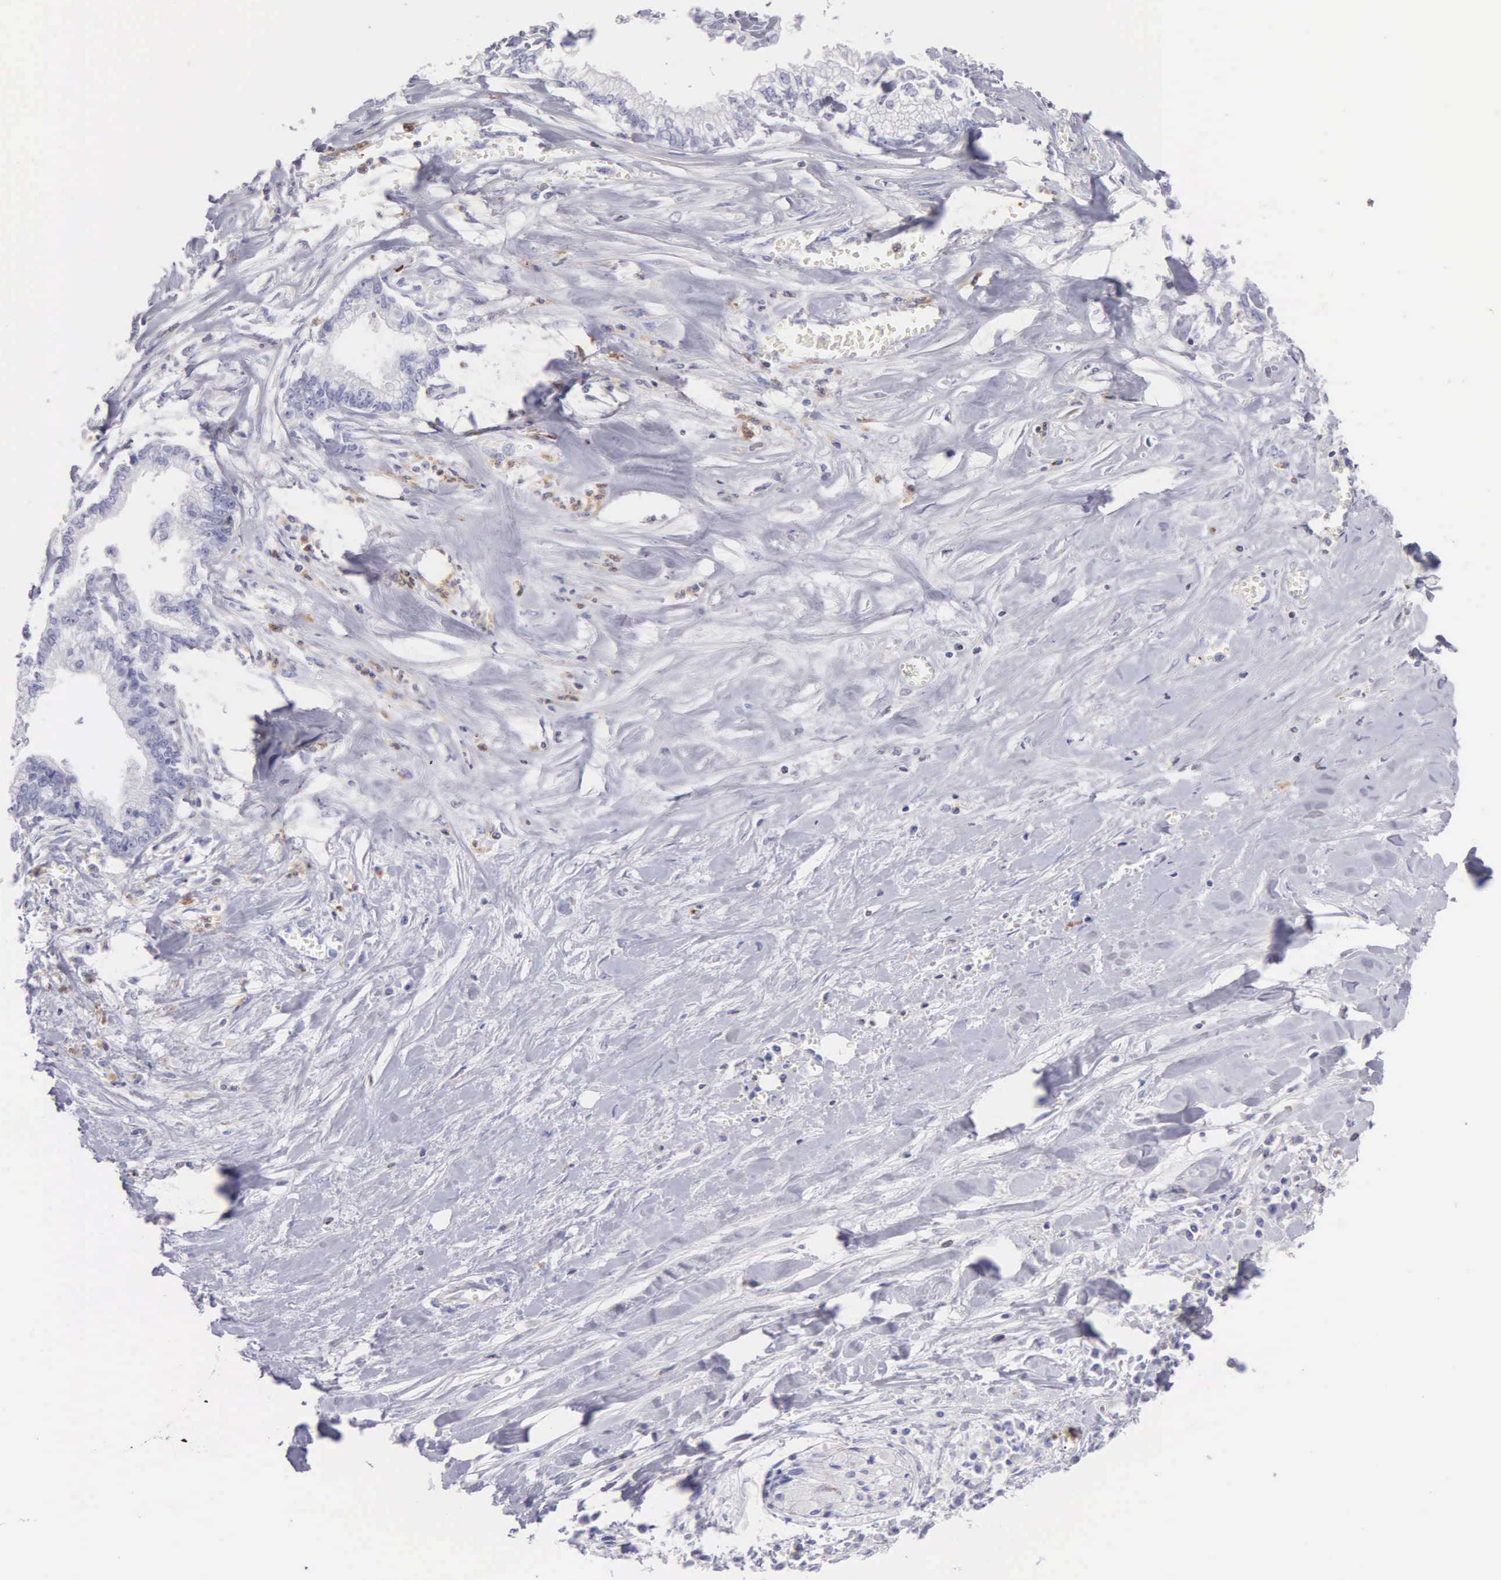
{"staining": {"intensity": "negative", "quantity": "none", "location": "none"}, "tissue": "liver cancer", "cell_type": "Tumor cells", "image_type": "cancer", "snomed": [{"axis": "morphology", "description": "Cholangiocarcinoma"}, {"axis": "topography", "description": "Liver"}], "caption": "Immunohistochemistry of cholangiocarcinoma (liver) displays no expression in tumor cells.", "gene": "SRGN", "patient": {"sex": "male", "age": 57}}